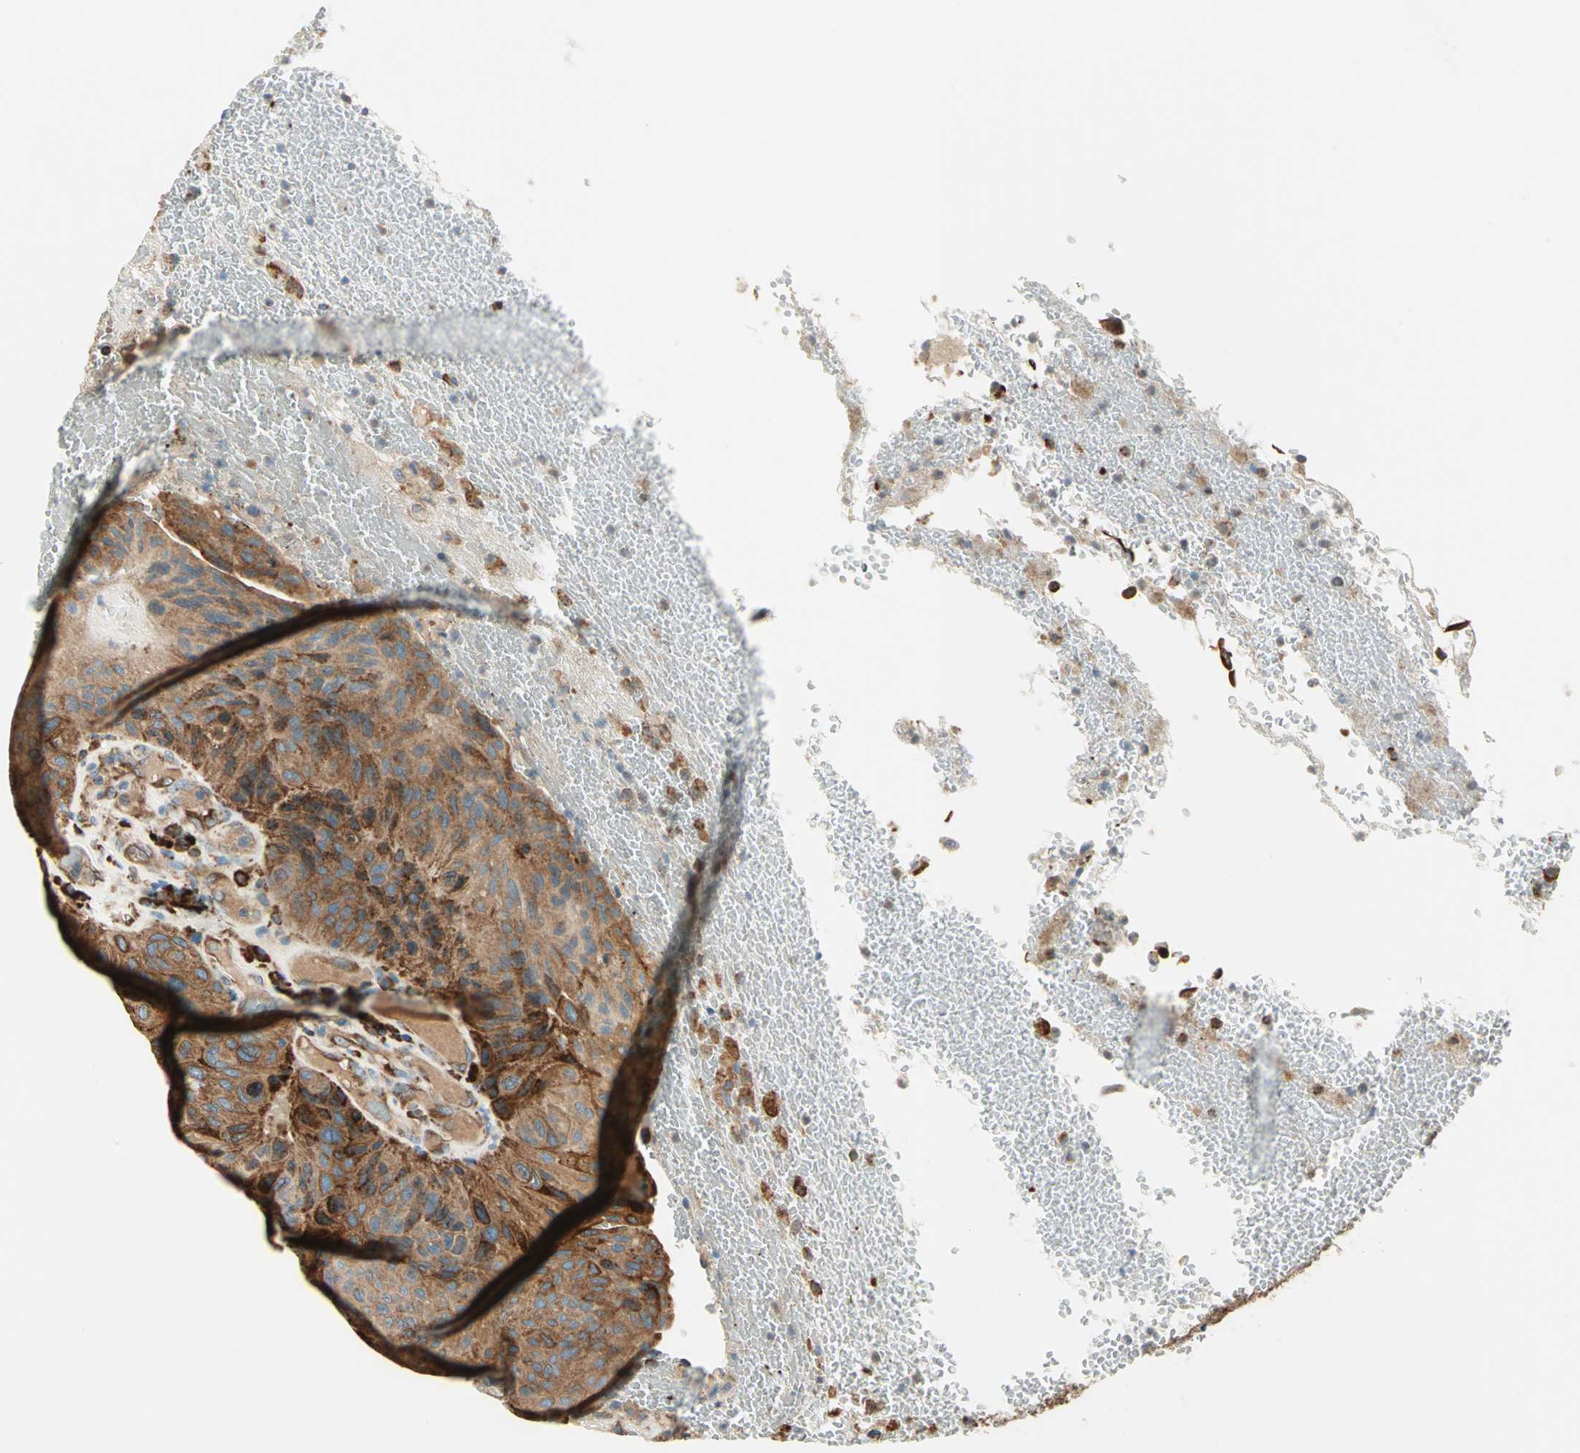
{"staining": {"intensity": "moderate", "quantity": ">75%", "location": "cytoplasmic/membranous"}, "tissue": "urothelial cancer", "cell_type": "Tumor cells", "image_type": "cancer", "snomed": [{"axis": "morphology", "description": "Urothelial carcinoma, High grade"}, {"axis": "topography", "description": "Urinary bladder"}], "caption": "Immunohistochemical staining of human urothelial cancer displays moderate cytoplasmic/membranous protein staining in about >75% of tumor cells.", "gene": "PDIA4", "patient": {"sex": "male", "age": 66}}